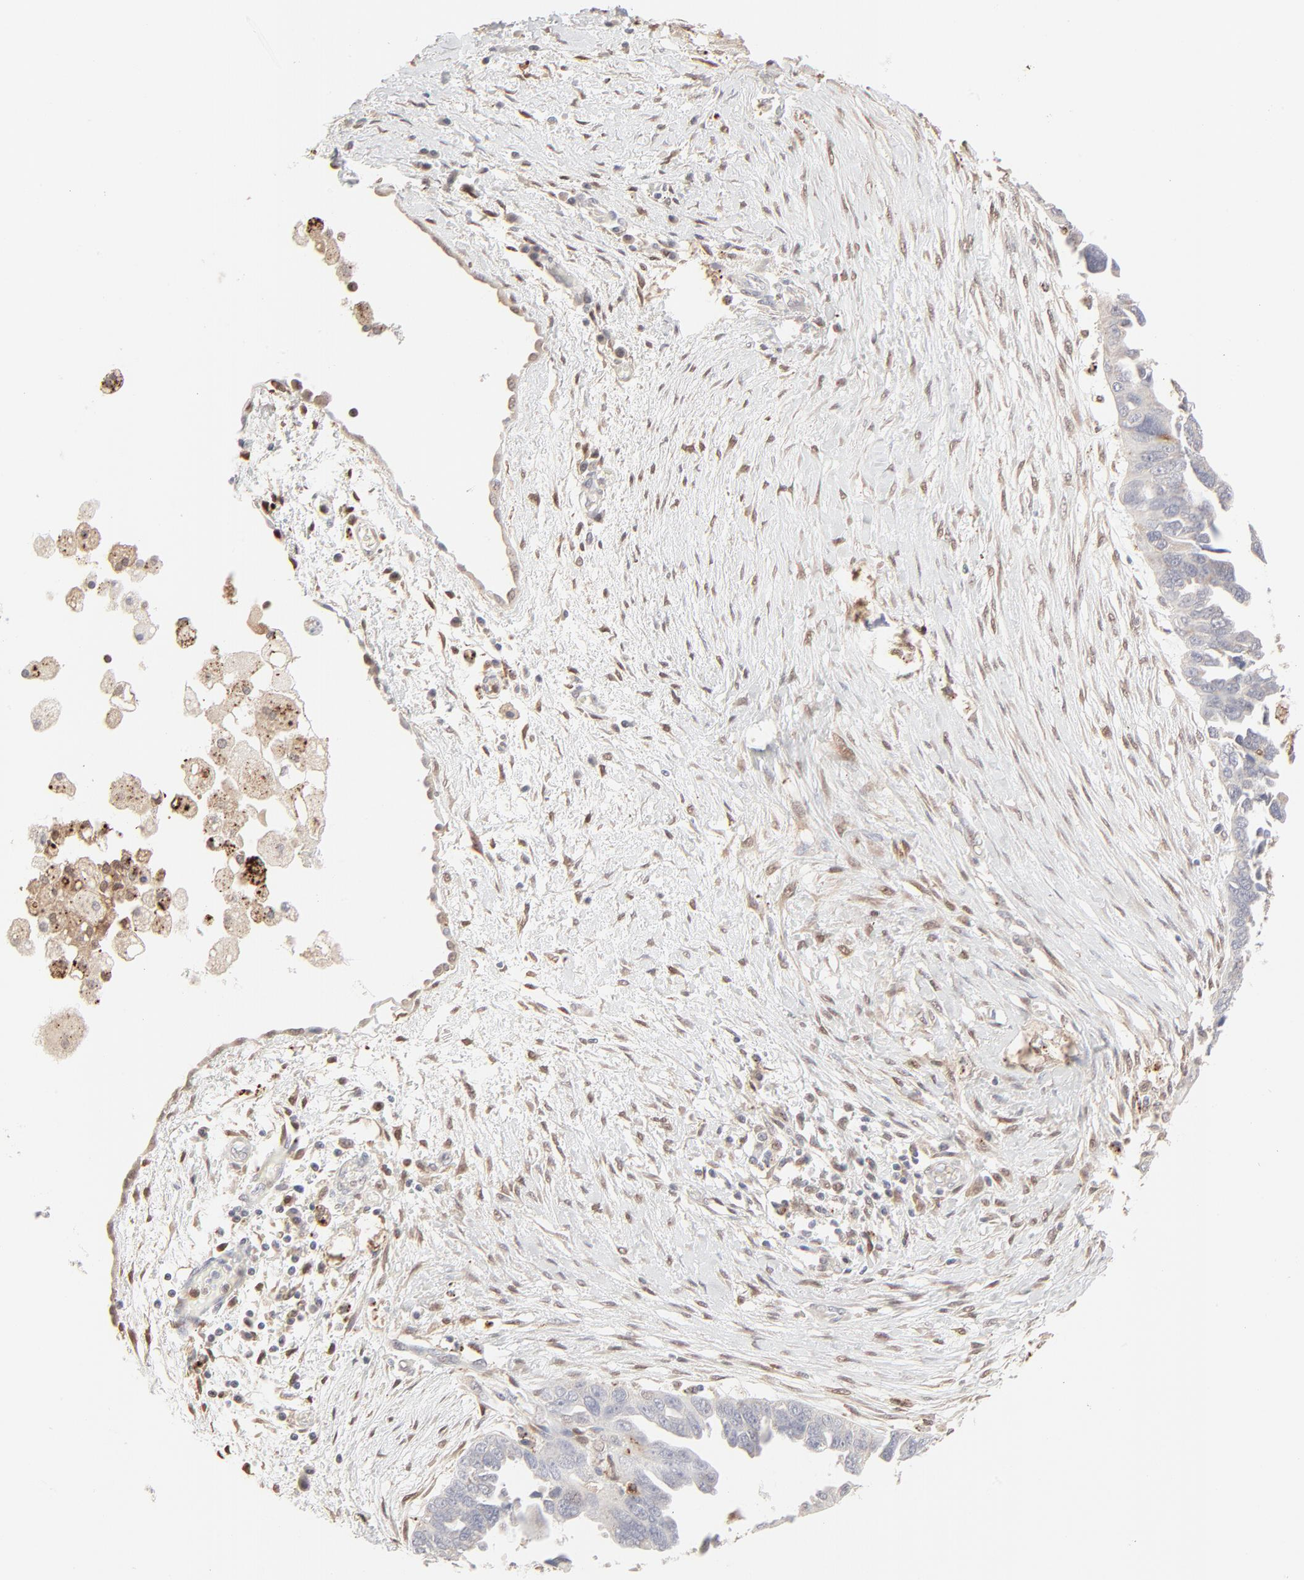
{"staining": {"intensity": "negative", "quantity": "none", "location": "none"}, "tissue": "ovarian cancer", "cell_type": "Tumor cells", "image_type": "cancer", "snomed": [{"axis": "morphology", "description": "Cystadenocarcinoma, serous, NOS"}, {"axis": "topography", "description": "Ovary"}], "caption": "Tumor cells are negative for protein expression in human ovarian cancer.", "gene": "LGALS2", "patient": {"sex": "female", "age": 63}}